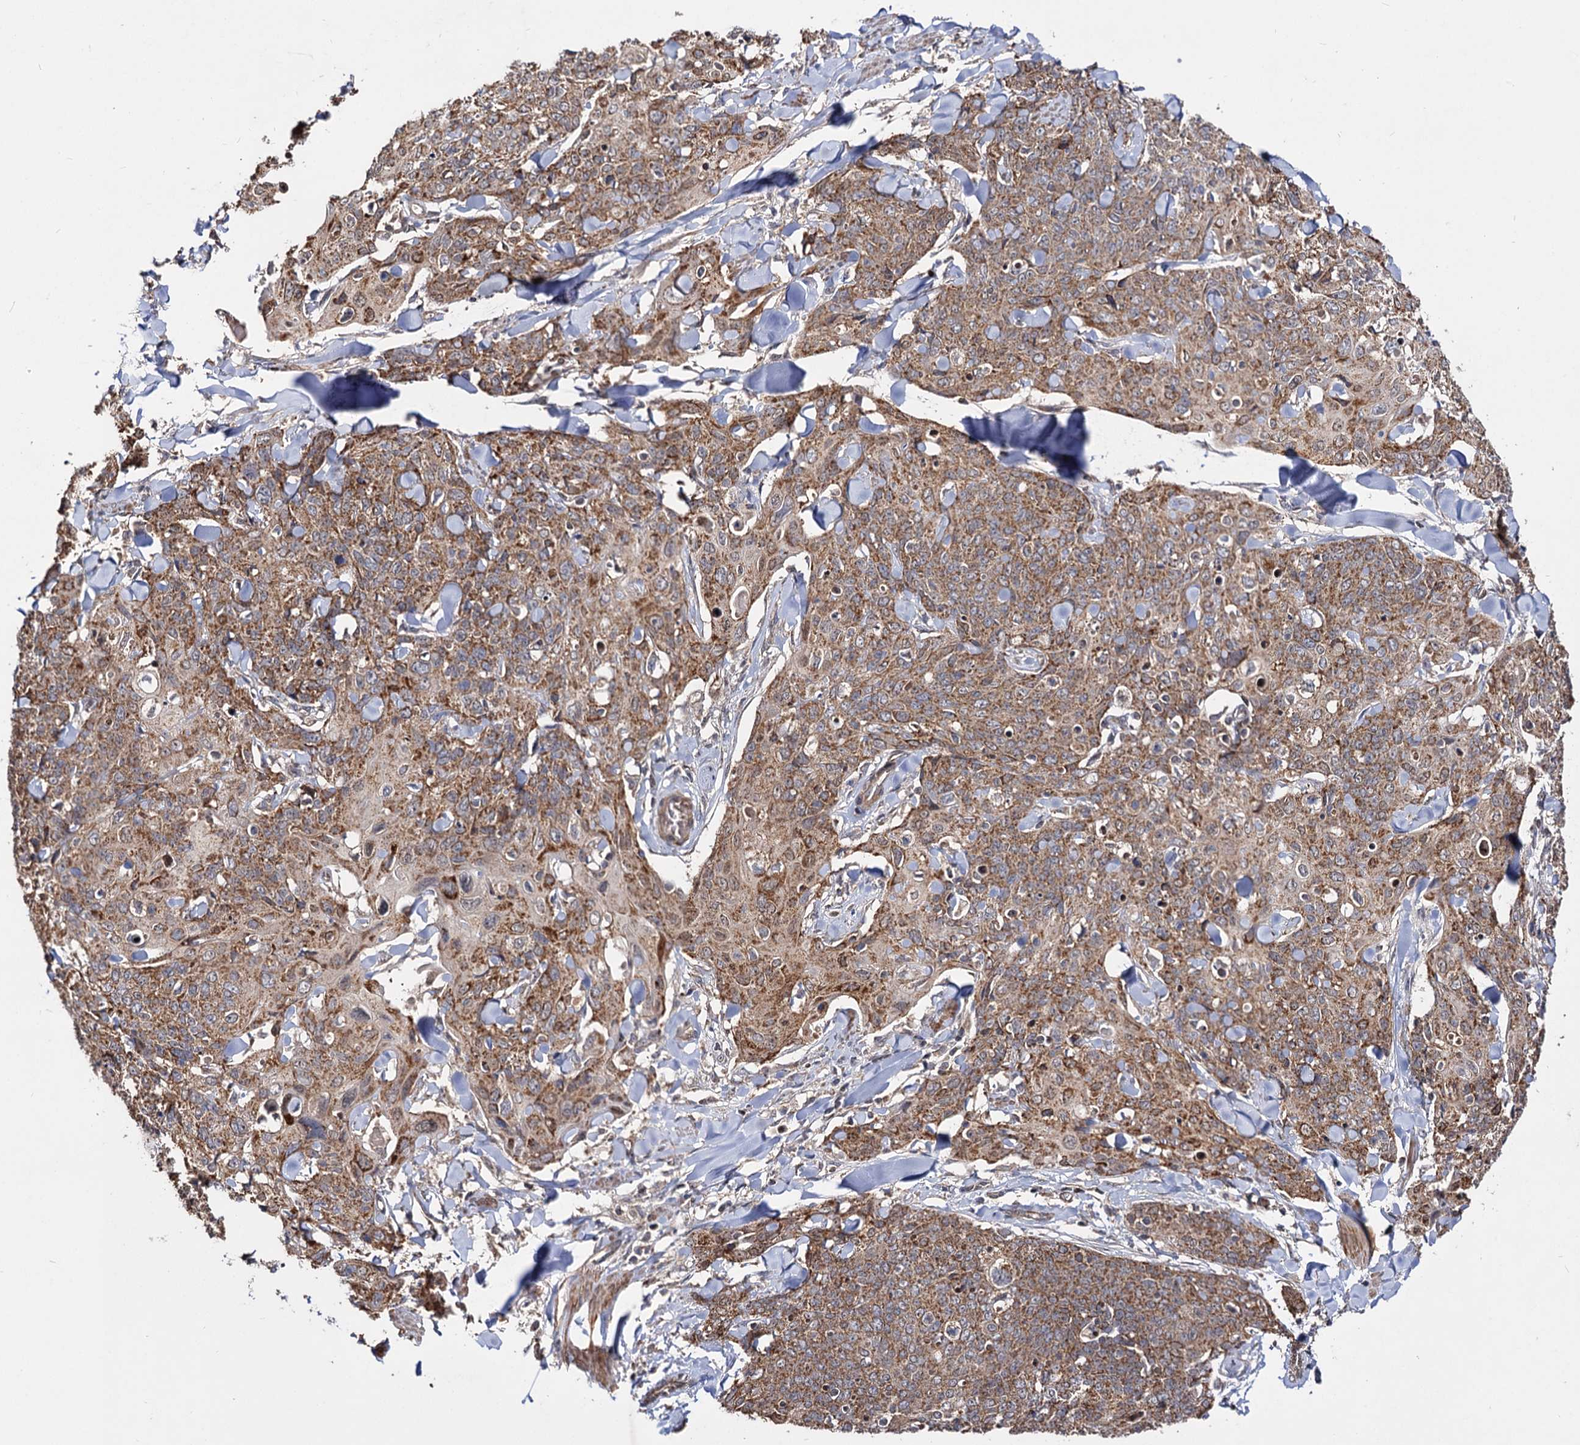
{"staining": {"intensity": "moderate", "quantity": ">75%", "location": "cytoplasmic/membranous"}, "tissue": "skin cancer", "cell_type": "Tumor cells", "image_type": "cancer", "snomed": [{"axis": "morphology", "description": "Squamous cell carcinoma, NOS"}, {"axis": "topography", "description": "Skin"}, {"axis": "topography", "description": "Vulva"}], "caption": "Skin squamous cell carcinoma was stained to show a protein in brown. There is medium levels of moderate cytoplasmic/membranous expression in about >75% of tumor cells. (Brightfield microscopy of DAB IHC at high magnification).", "gene": "CEP76", "patient": {"sex": "female", "age": 85}}